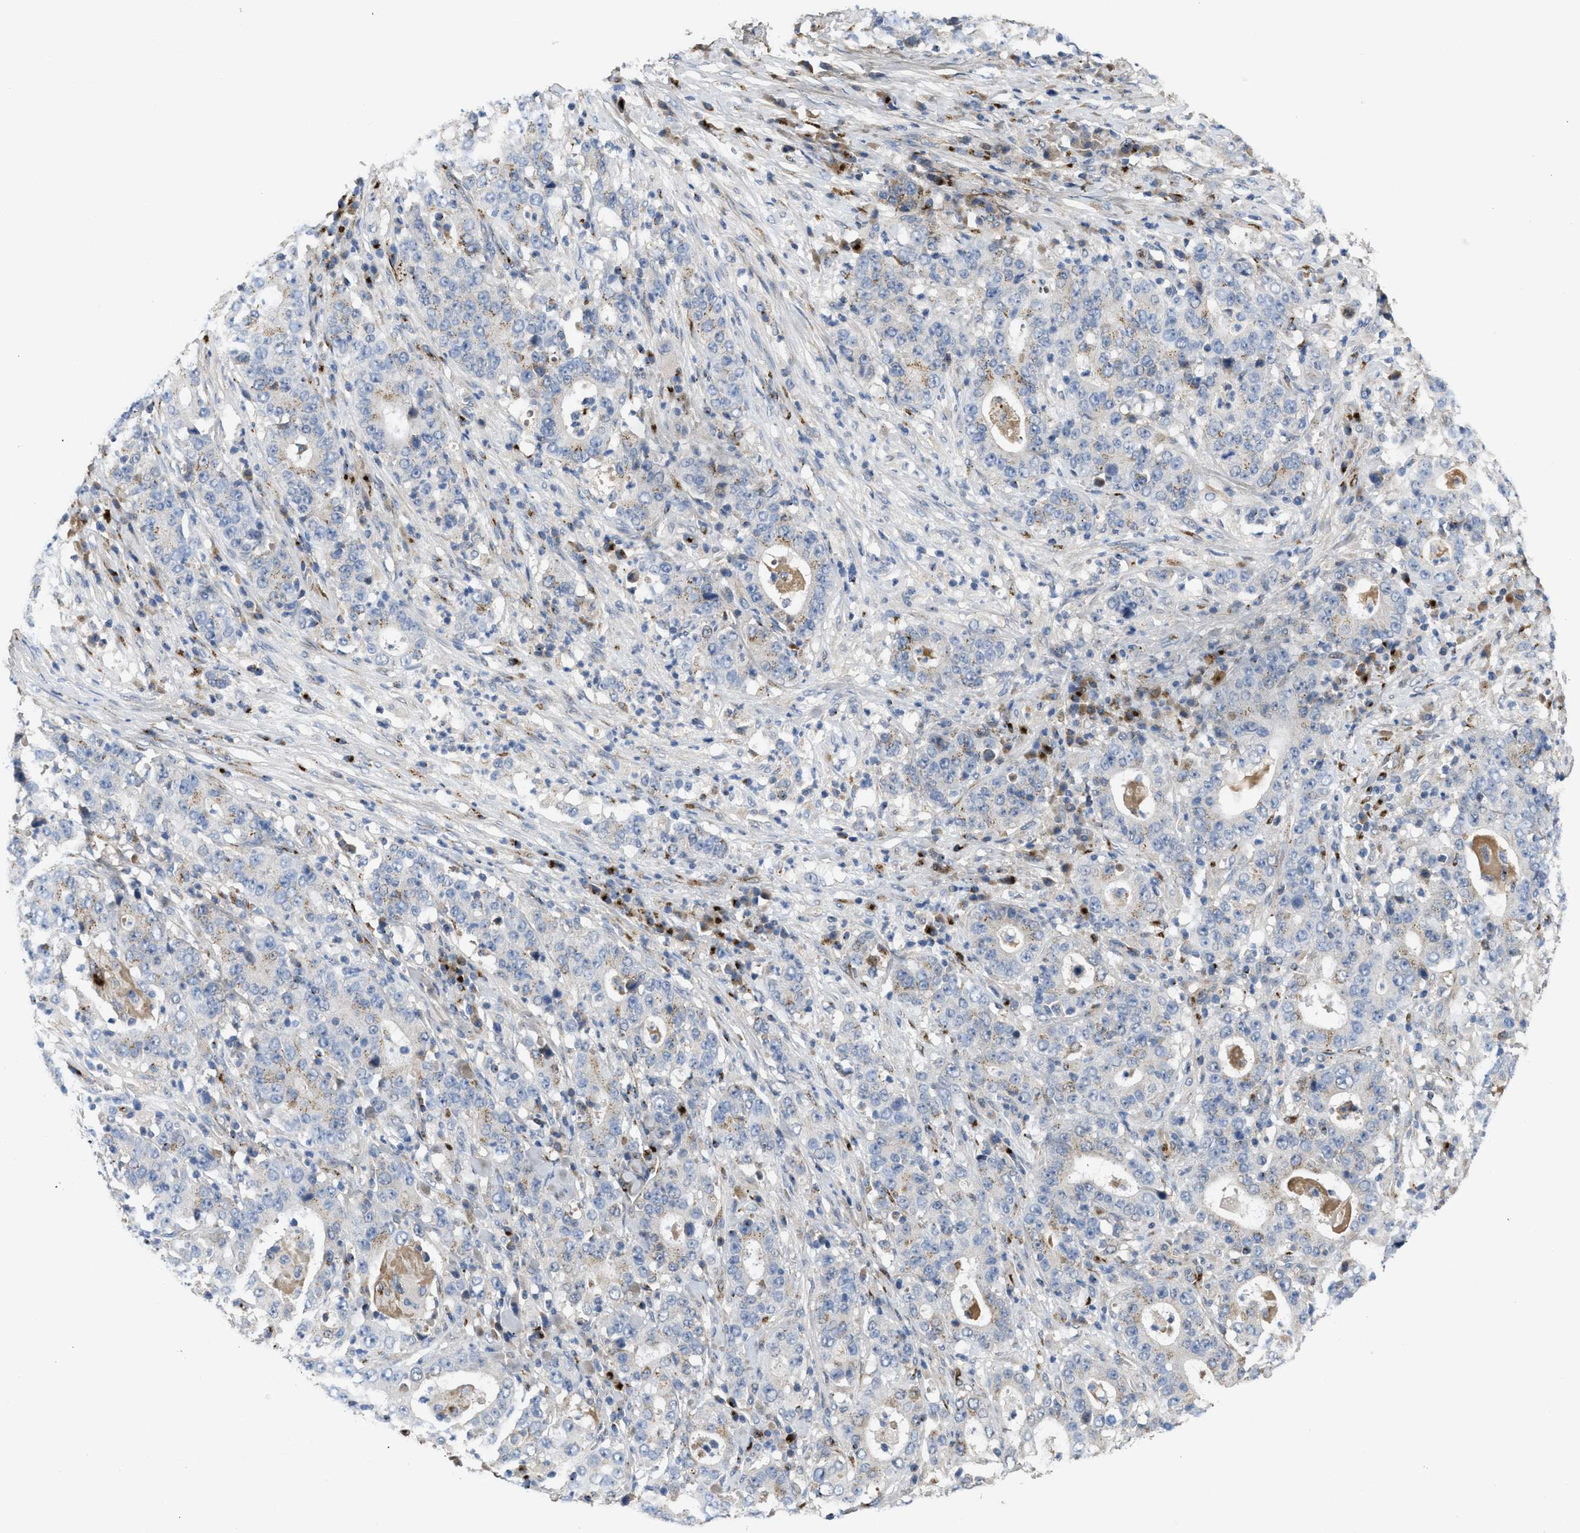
{"staining": {"intensity": "negative", "quantity": "none", "location": "none"}, "tissue": "stomach cancer", "cell_type": "Tumor cells", "image_type": "cancer", "snomed": [{"axis": "morphology", "description": "Normal tissue, NOS"}, {"axis": "morphology", "description": "Adenocarcinoma, NOS"}, {"axis": "topography", "description": "Stomach, upper"}, {"axis": "topography", "description": "Stomach"}], "caption": "Immunohistochemistry histopathology image of human stomach cancer stained for a protein (brown), which displays no staining in tumor cells.", "gene": "ZNF70", "patient": {"sex": "male", "age": 59}}